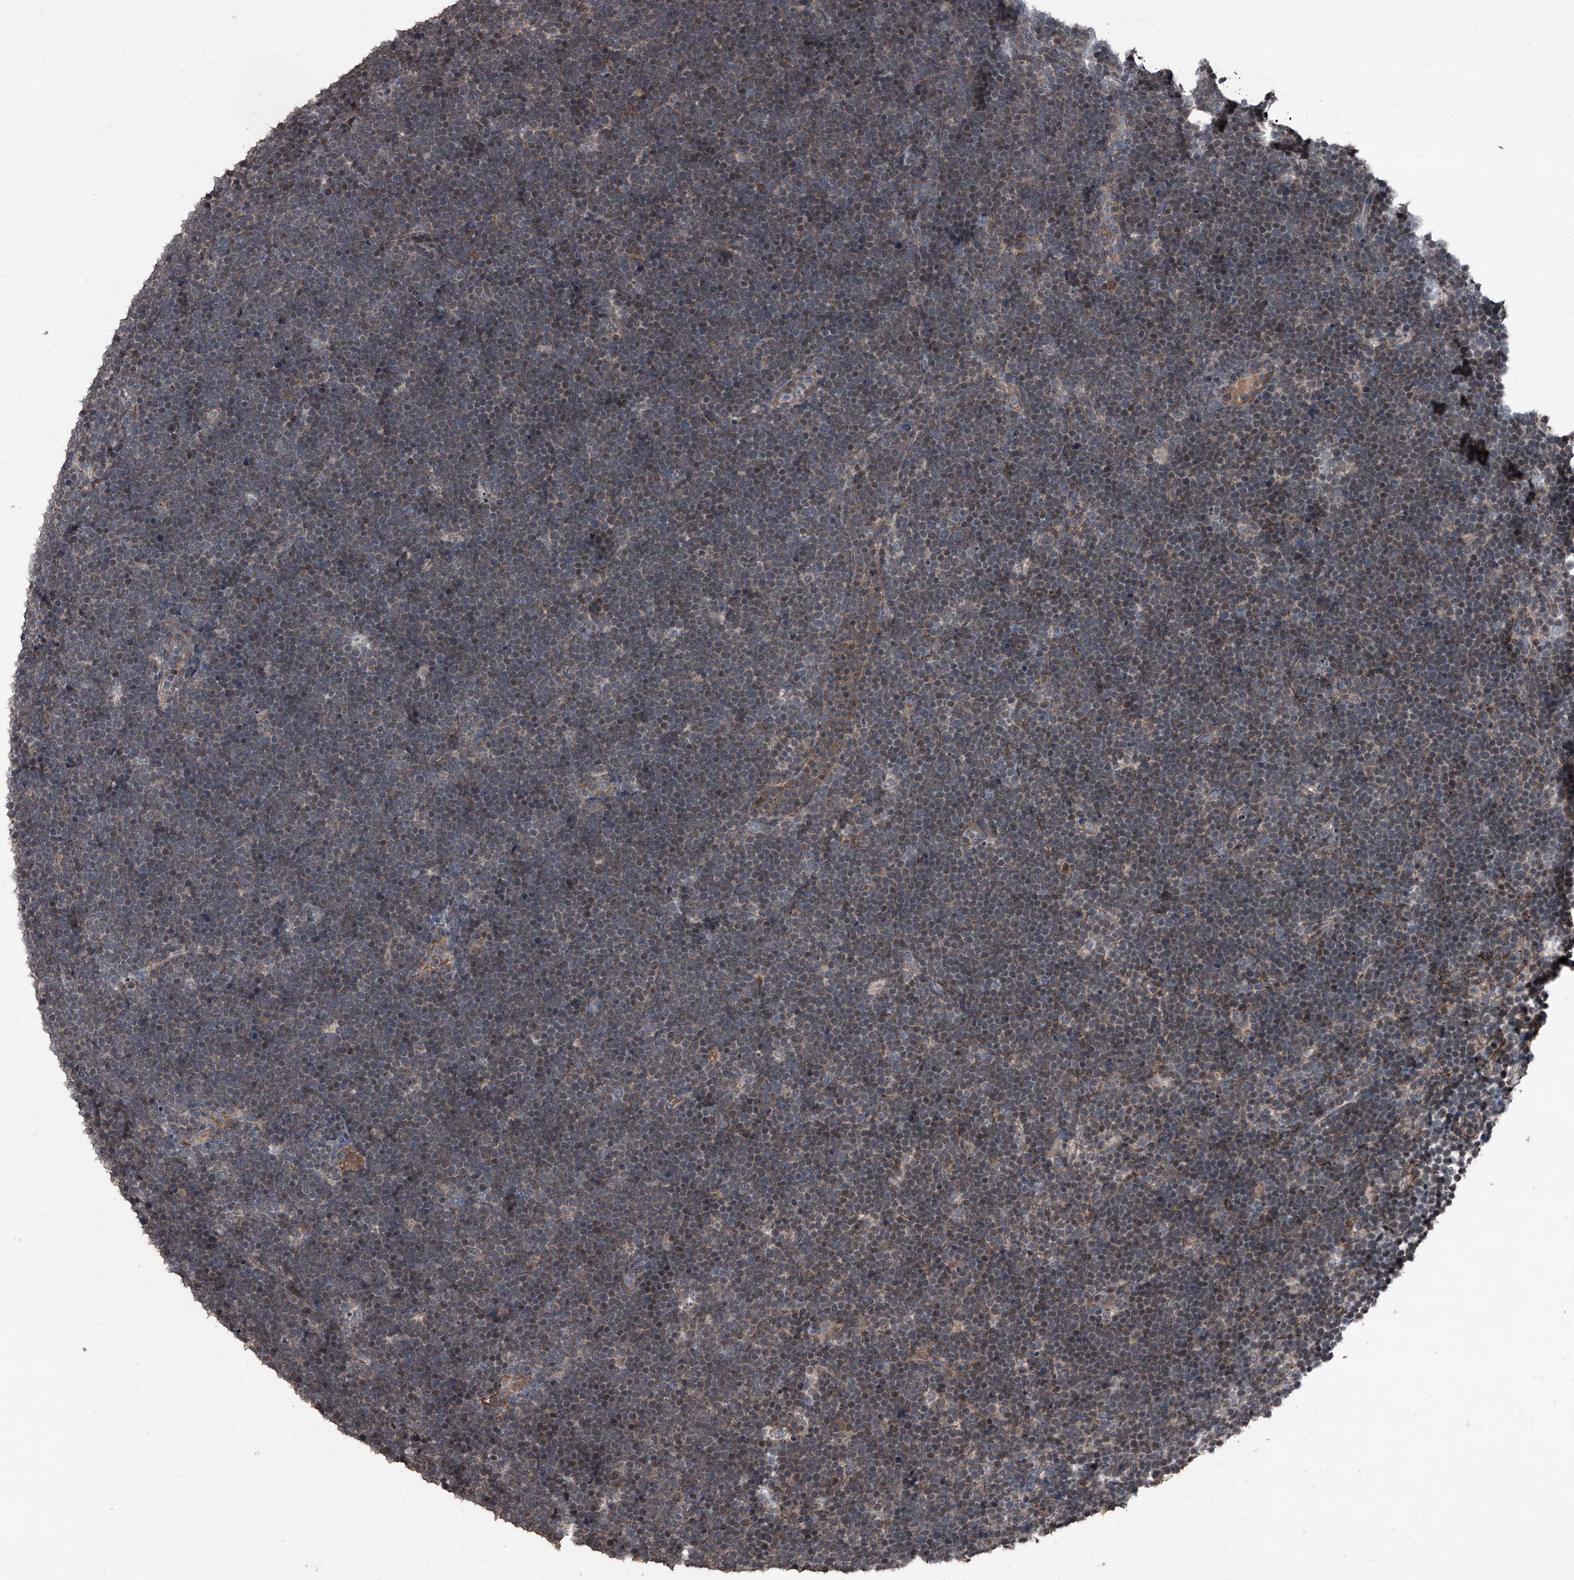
{"staining": {"intensity": "weak", "quantity": "25%-75%", "location": "cytoplasmic/membranous"}, "tissue": "lymphoma", "cell_type": "Tumor cells", "image_type": "cancer", "snomed": [{"axis": "morphology", "description": "Malignant lymphoma, non-Hodgkin's type, High grade"}, {"axis": "topography", "description": "Lymph node"}], "caption": "High-grade malignant lymphoma, non-Hodgkin's type stained for a protein (brown) reveals weak cytoplasmic/membranous positive staining in approximately 25%-75% of tumor cells.", "gene": "OARD1", "patient": {"sex": "male", "age": 13}}